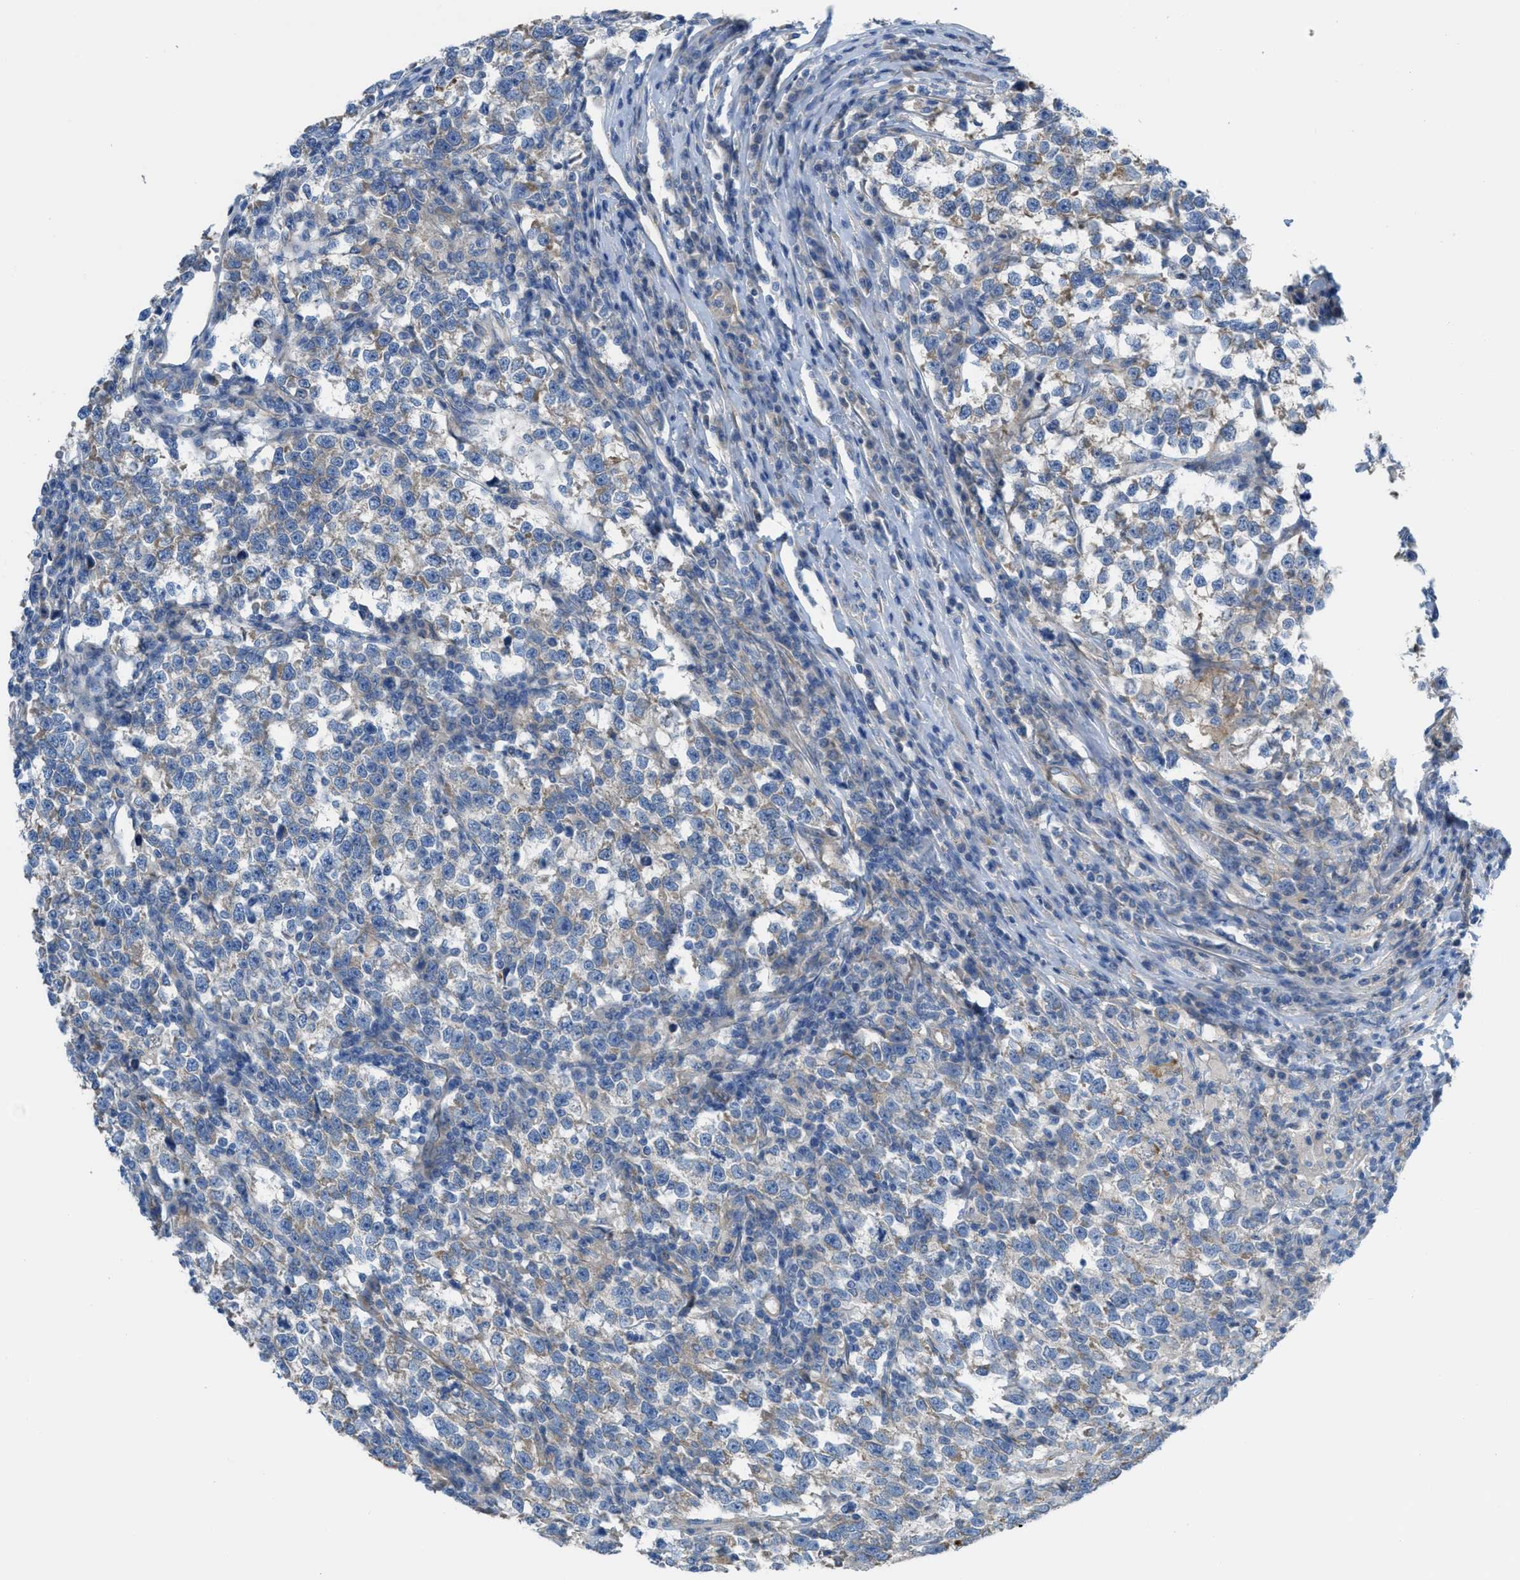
{"staining": {"intensity": "weak", "quantity": "25%-75%", "location": "cytoplasmic/membranous"}, "tissue": "testis cancer", "cell_type": "Tumor cells", "image_type": "cancer", "snomed": [{"axis": "morphology", "description": "Normal tissue, NOS"}, {"axis": "morphology", "description": "Seminoma, NOS"}, {"axis": "topography", "description": "Testis"}], "caption": "This photomicrograph displays immunohistochemistry staining of human testis cancer (seminoma), with low weak cytoplasmic/membranous expression in approximately 25%-75% of tumor cells.", "gene": "EGFR", "patient": {"sex": "male", "age": 43}}